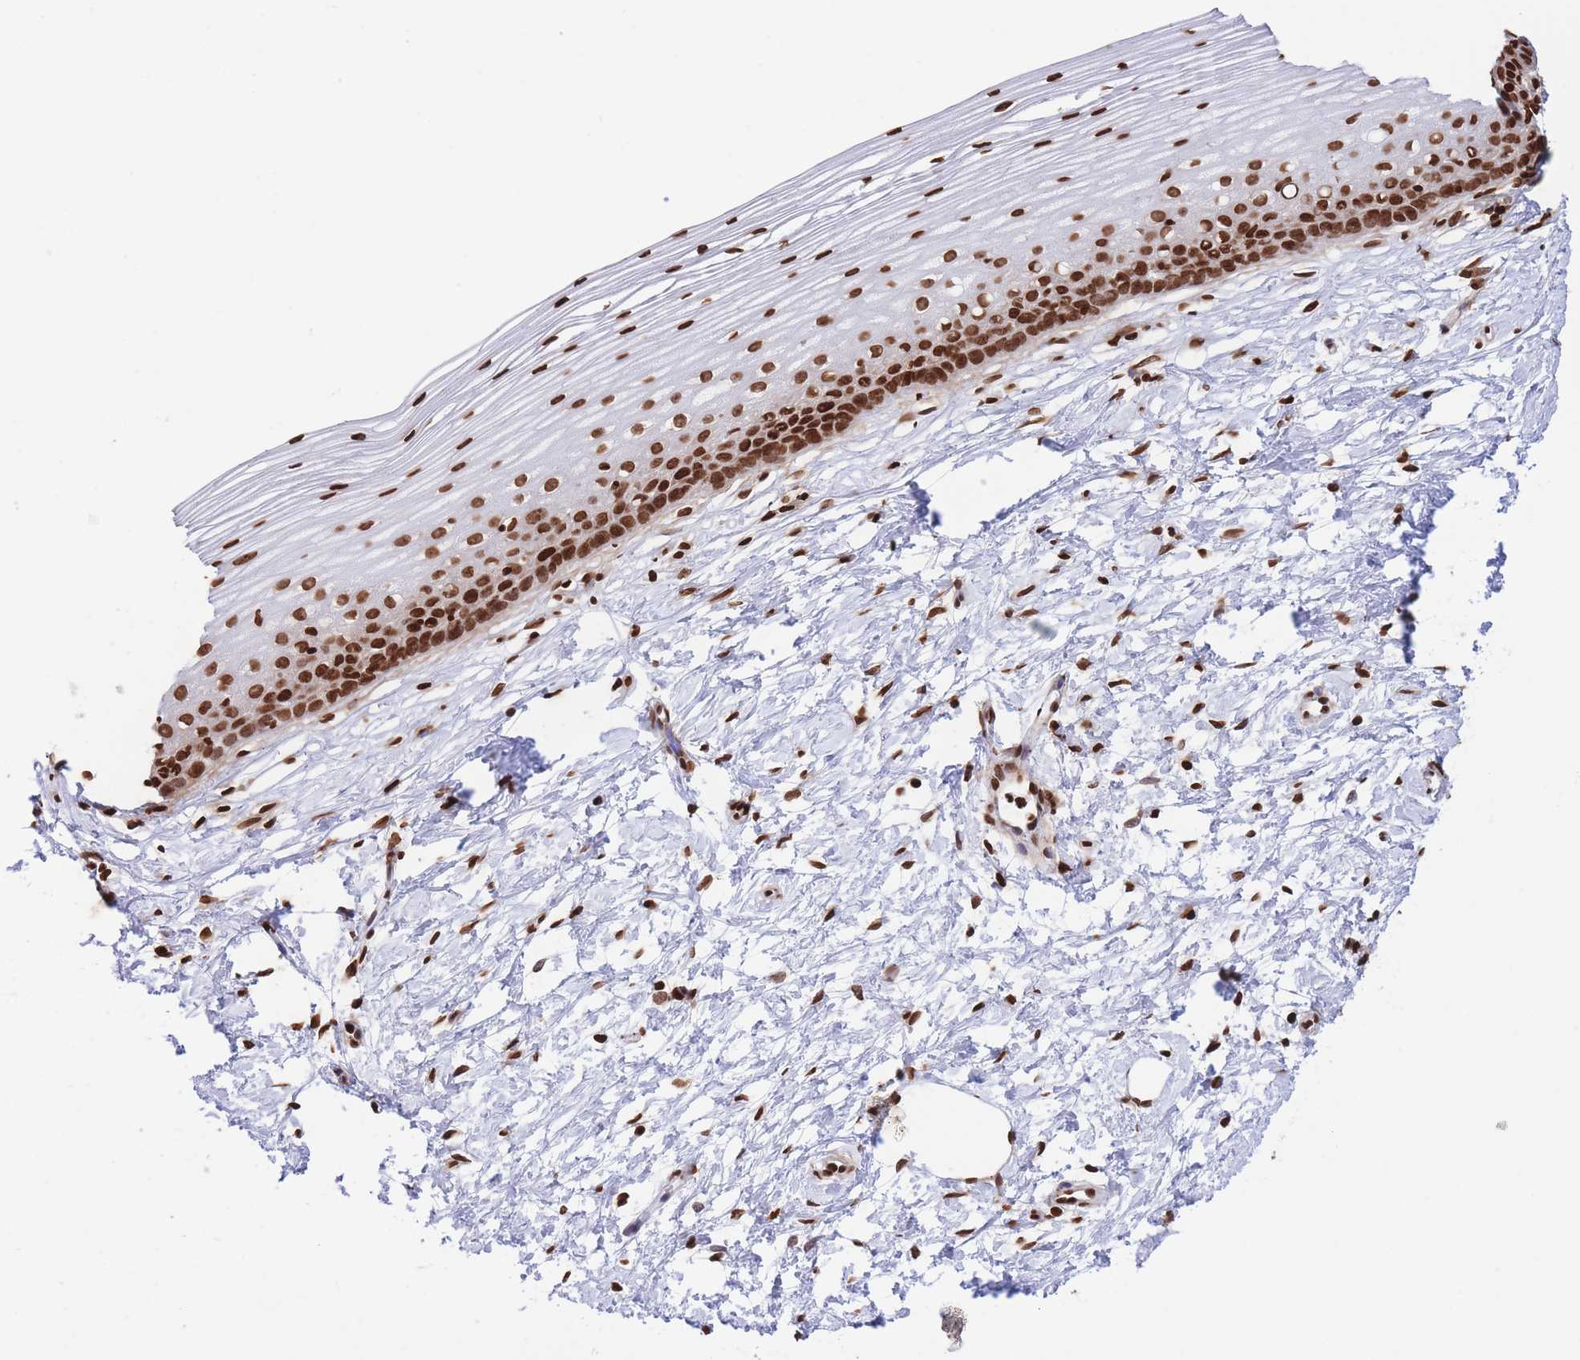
{"staining": {"intensity": "strong", "quantity": ">75%", "location": "nuclear"}, "tissue": "cervix", "cell_type": "Glandular cells", "image_type": "normal", "snomed": [{"axis": "morphology", "description": "Normal tissue, NOS"}, {"axis": "topography", "description": "Cervix"}], "caption": "IHC (DAB) staining of unremarkable human cervix exhibits strong nuclear protein expression in about >75% of glandular cells.", "gene": "H2BC10", "patient": {"sex": "female", "age": 40}}